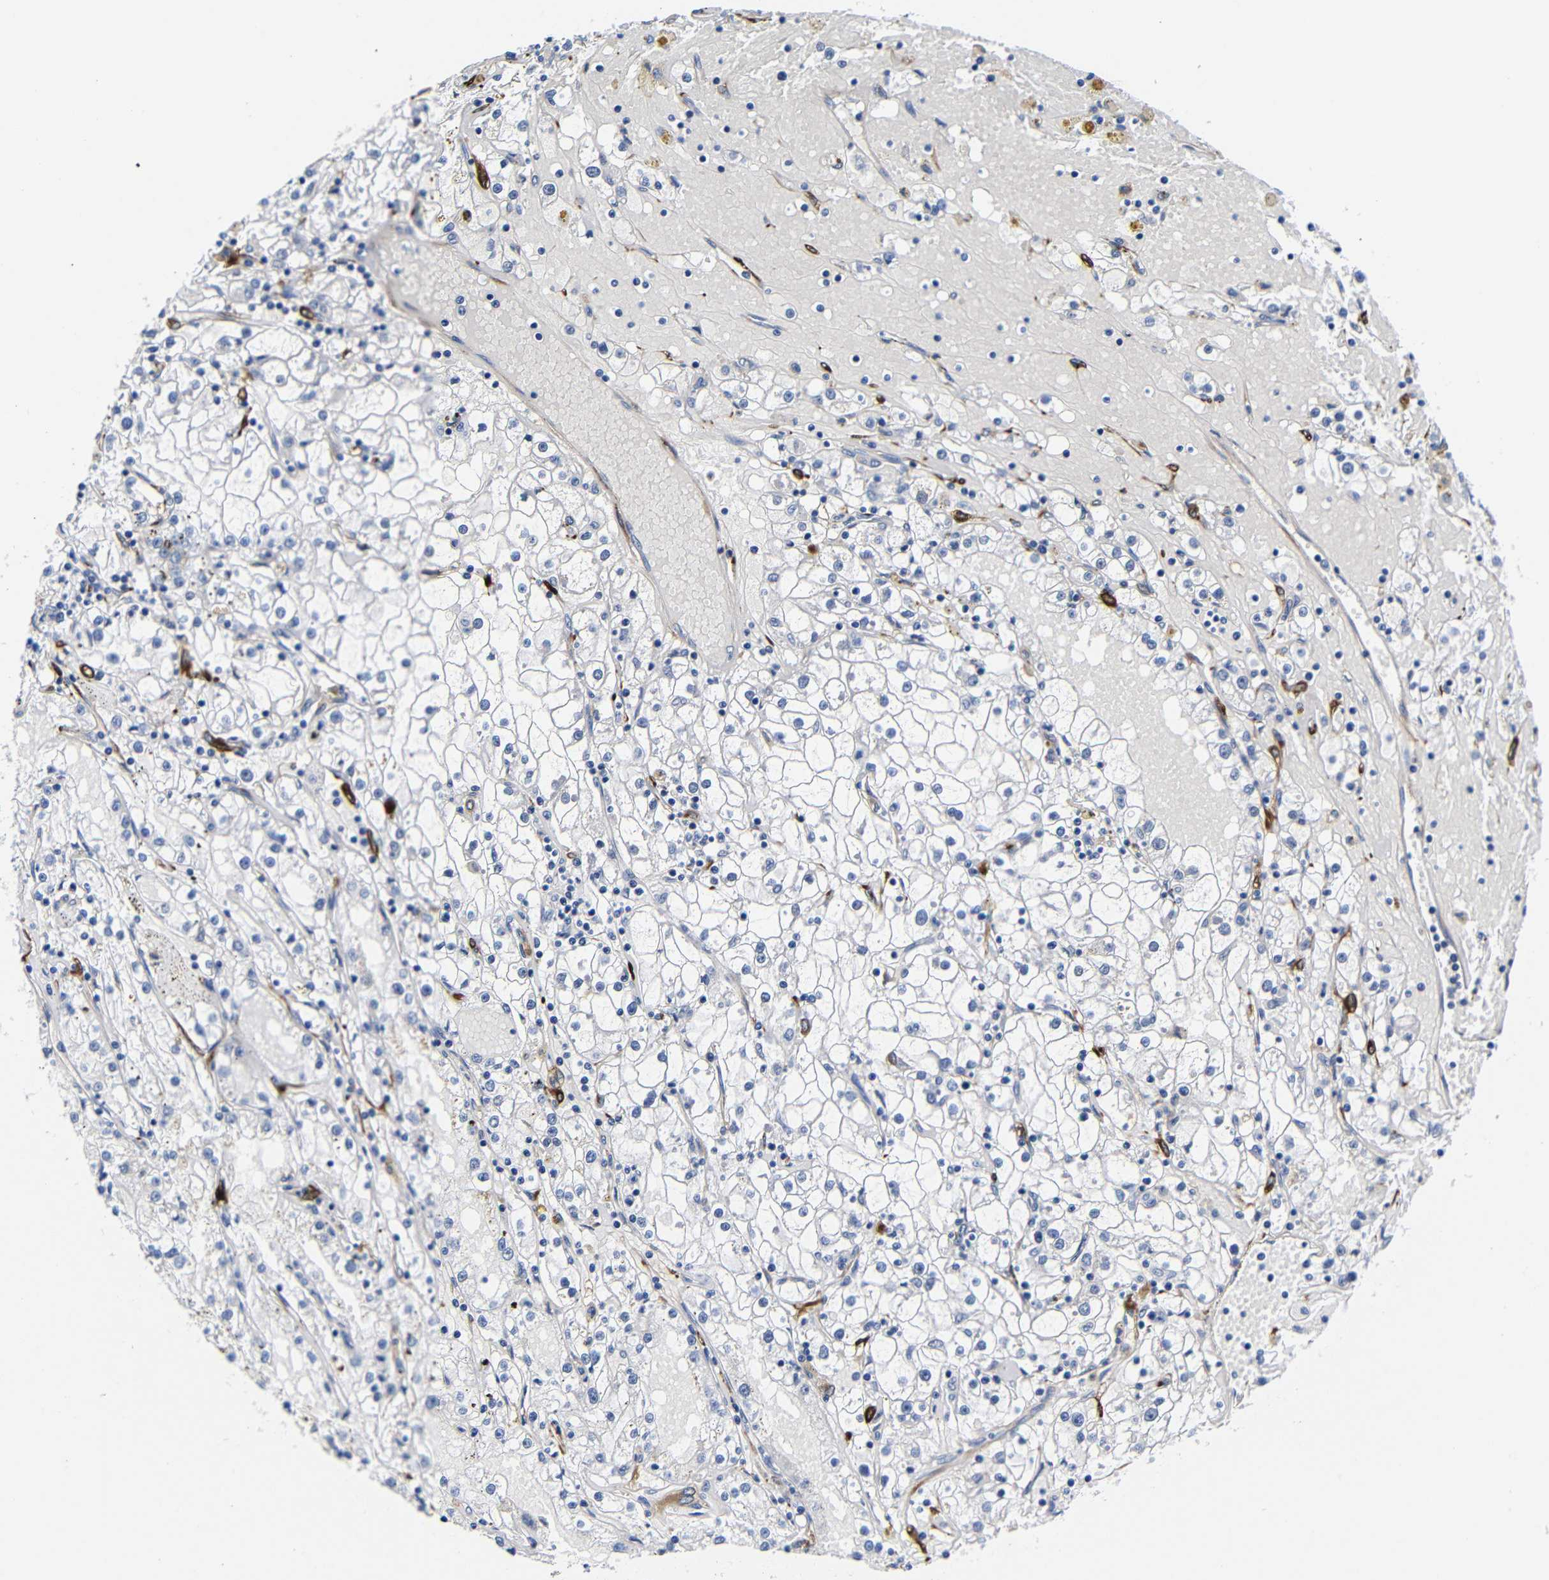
{"staining": {"intensity": "negative", "quantity": "none", "location": "none"}, "tissue": "renal cancer", "cell_type": "Tumor cells", "image_type": "cancer", "snomed": [{"axis": "morphology", "description": "Adenocarcinoma, NOS"}, {"axis": "topography", "description": "Kidney"}], "caption": "Tumor cells show no significant protein positivity in renal cancer.", "gene": "LRIG1", "patient": {"sex": "male", "age": 56}}